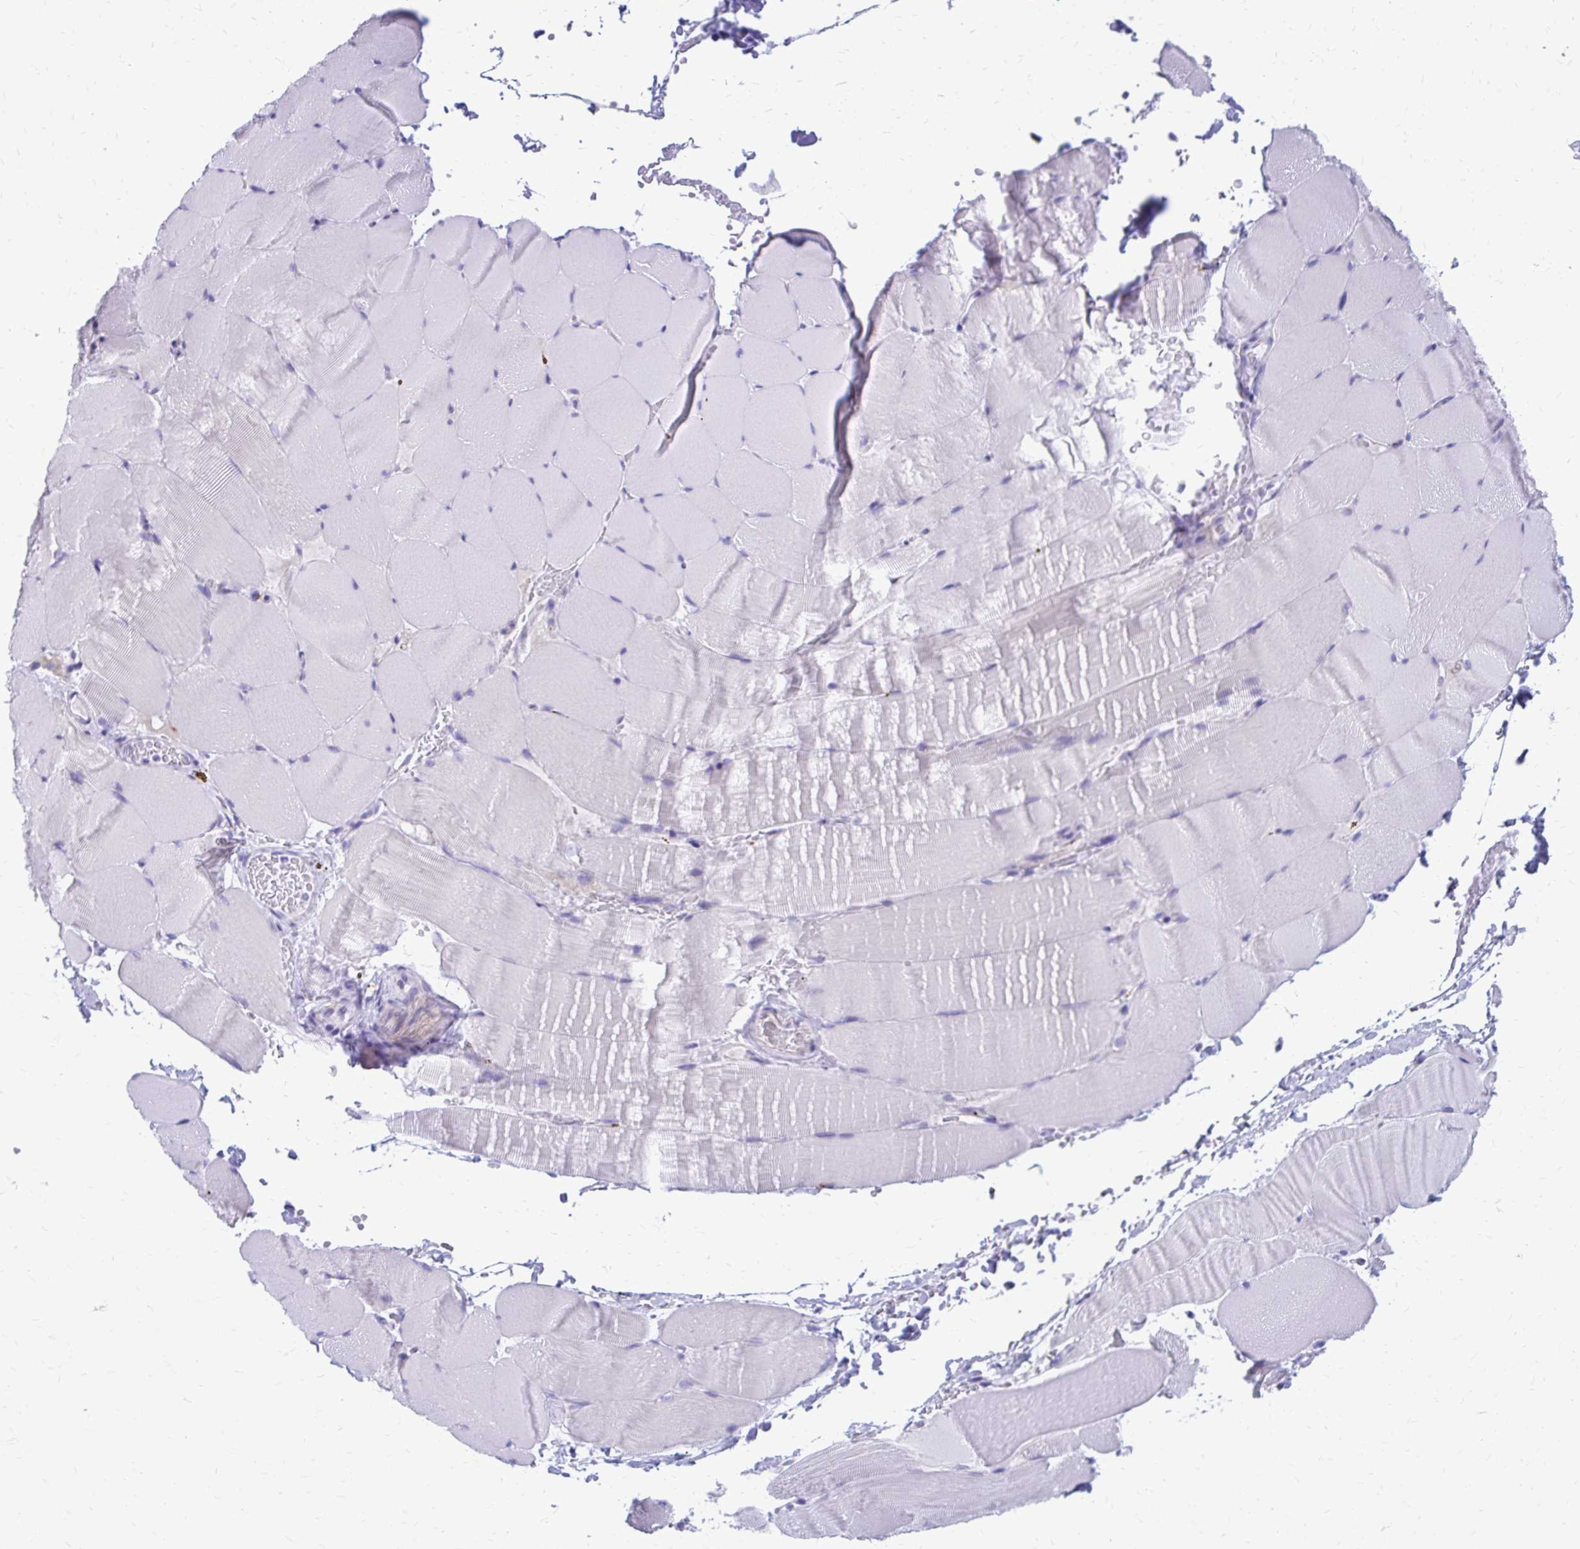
{"staining": {"intensity": "negative", "quantity": "none", "location": "none"}, "tissue": "skeletal muscle", "cell_type": "Myocytes", "image_type": "normal", "snomed": [{"axis": "morphology", "description": "Normal tissue, NOS"}, {"axis": "topography", "description": "Skeletal muscle"}], "caption": "Immunohistochemistry (IHC) histopathology image of unremarkable human skeletal muscle stained for a protein (brown), which displays no expression in myocytes. (DAB immunohistochemistry (IHC), high magnification).", "gene": "SATL1", "patient": {"sex": "female", "age": 37}}